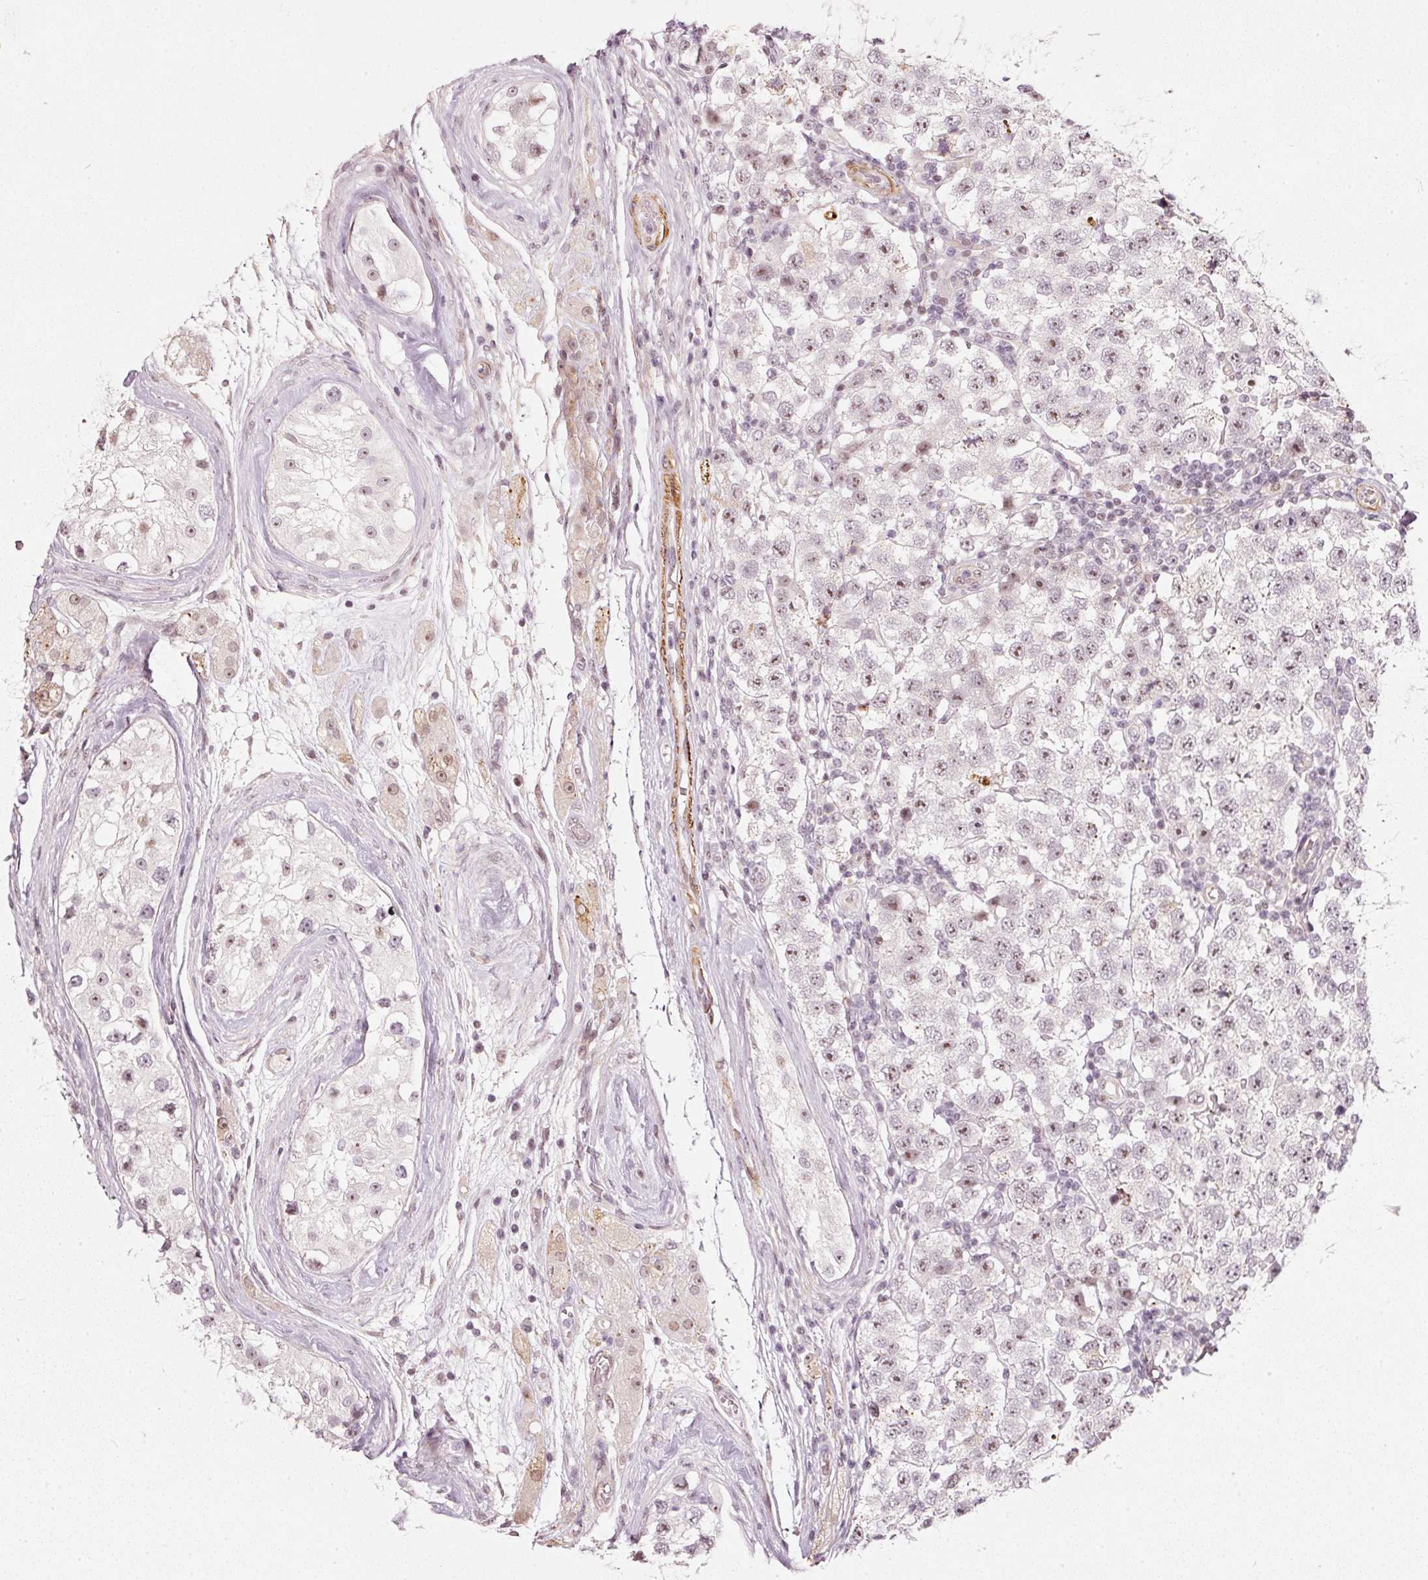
{"staining": {"intensity": "moderate", "quantity": "<25%", "location": "nuclear"}, "tissue": "testis cancer", "cell_type": "Tumor cells", "image_type": "cancer", "snomed": [{"axis": "morphology", "description": "Seminoma, NOS"}, {"axis": "topography", "description": "Testis"}], "caption": "The photomicrograph displays staining of testis seminoma, revealing moderate nuclear protein expression (brown color) within tumor cells.", "gene": "MXRA8", "patient": {"sex": "male", "age": 34}}